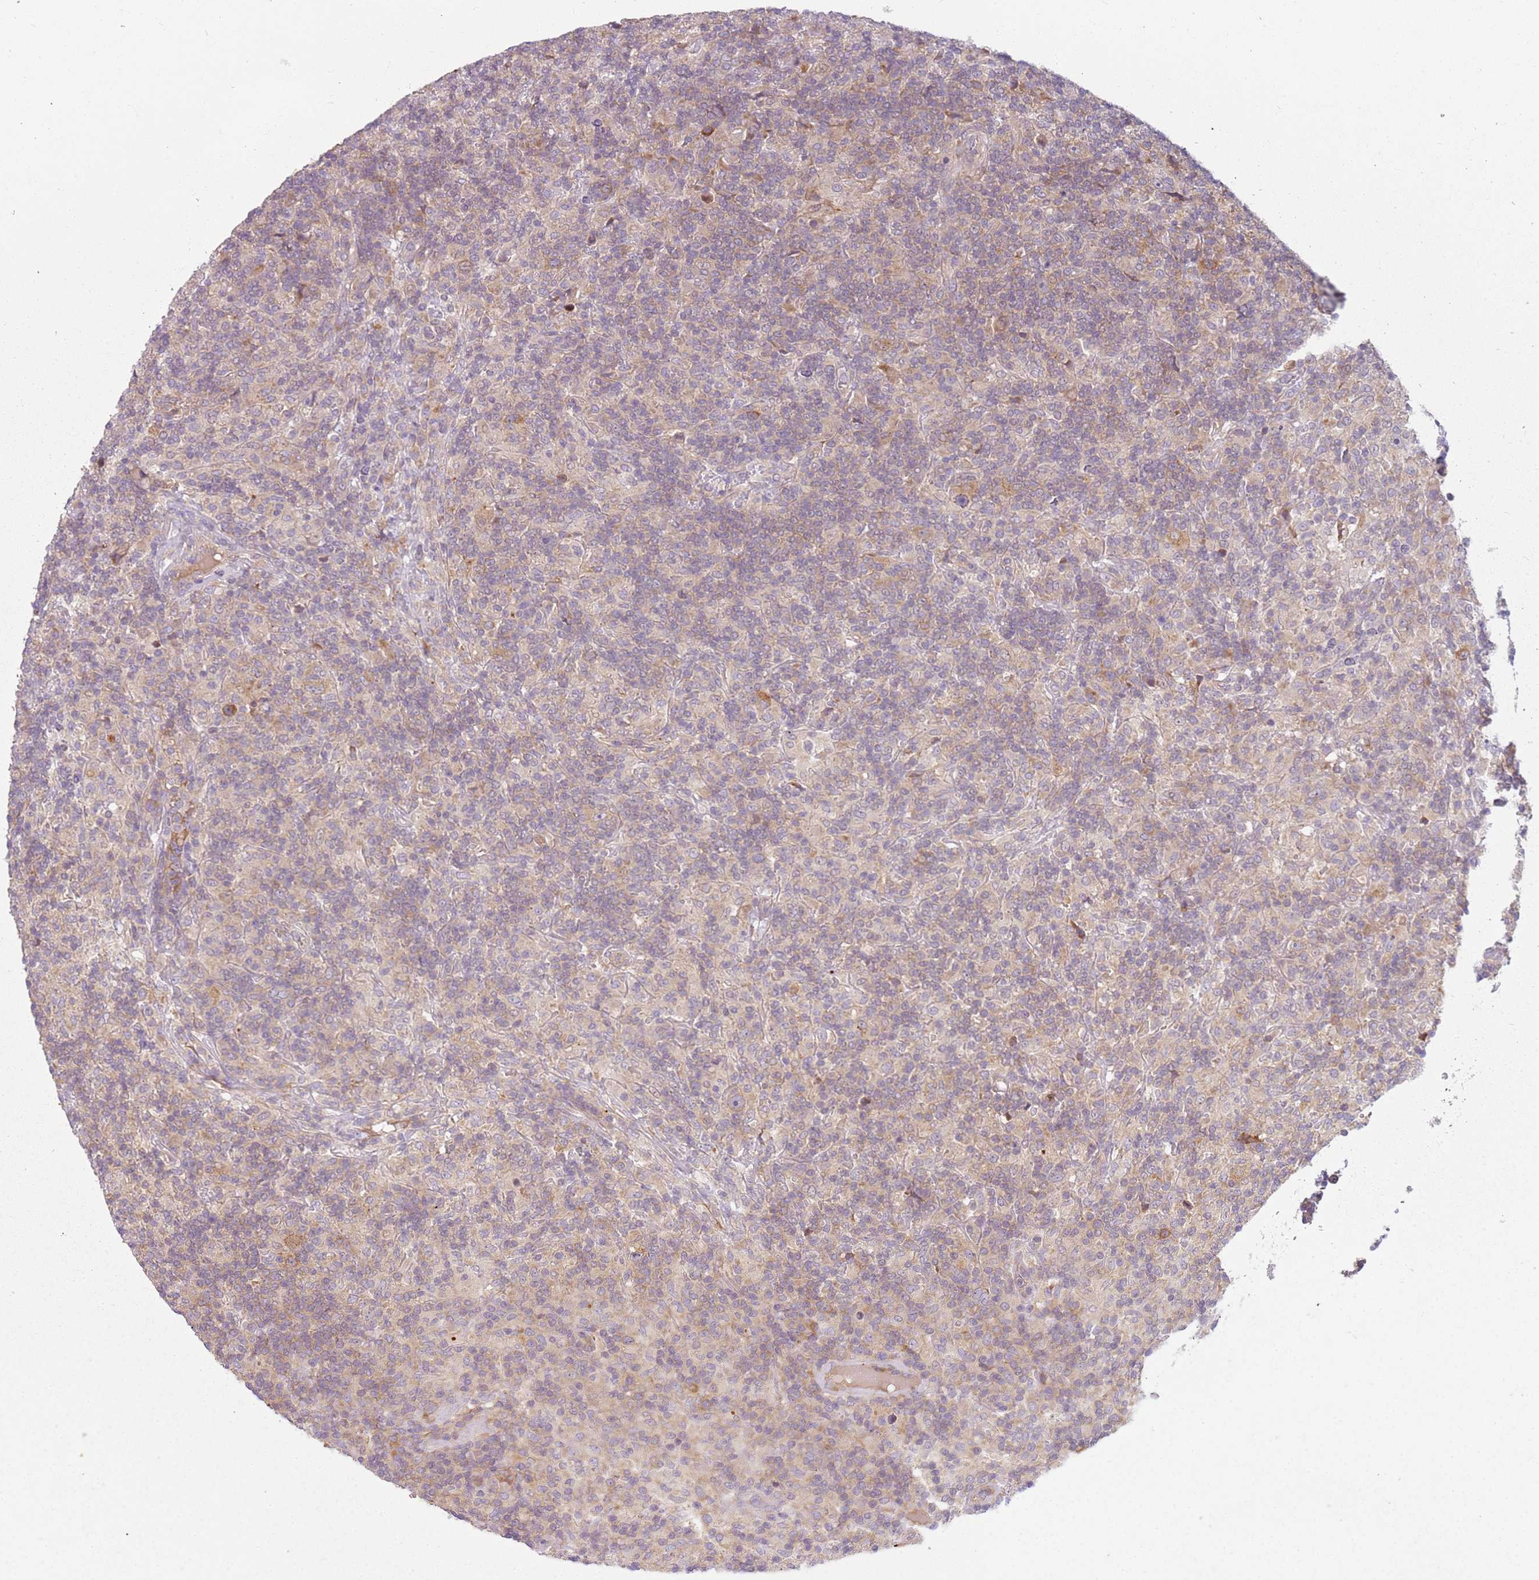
{"staining": {"intensity": "weak", "quantity": "25%-75%", "location": "cytoplasmic/membranous"}, "tissue": "lymphoma", "cell_type": "Tumor cells", "image_type": "cancer", "snomed": [{"axis": "morphology", "description": "Hodgkin's disease, NOS"}, {"axis": "topography", "description": "Lymph node"}], "caption": "The micrograph shows a brown stain indicating the presence of a protein in the cytoplasmic/membranous of tumor cells in Hodgkin's disease.", "gene": "RPS28", "patient": {"sex": "male", "age": 70}}